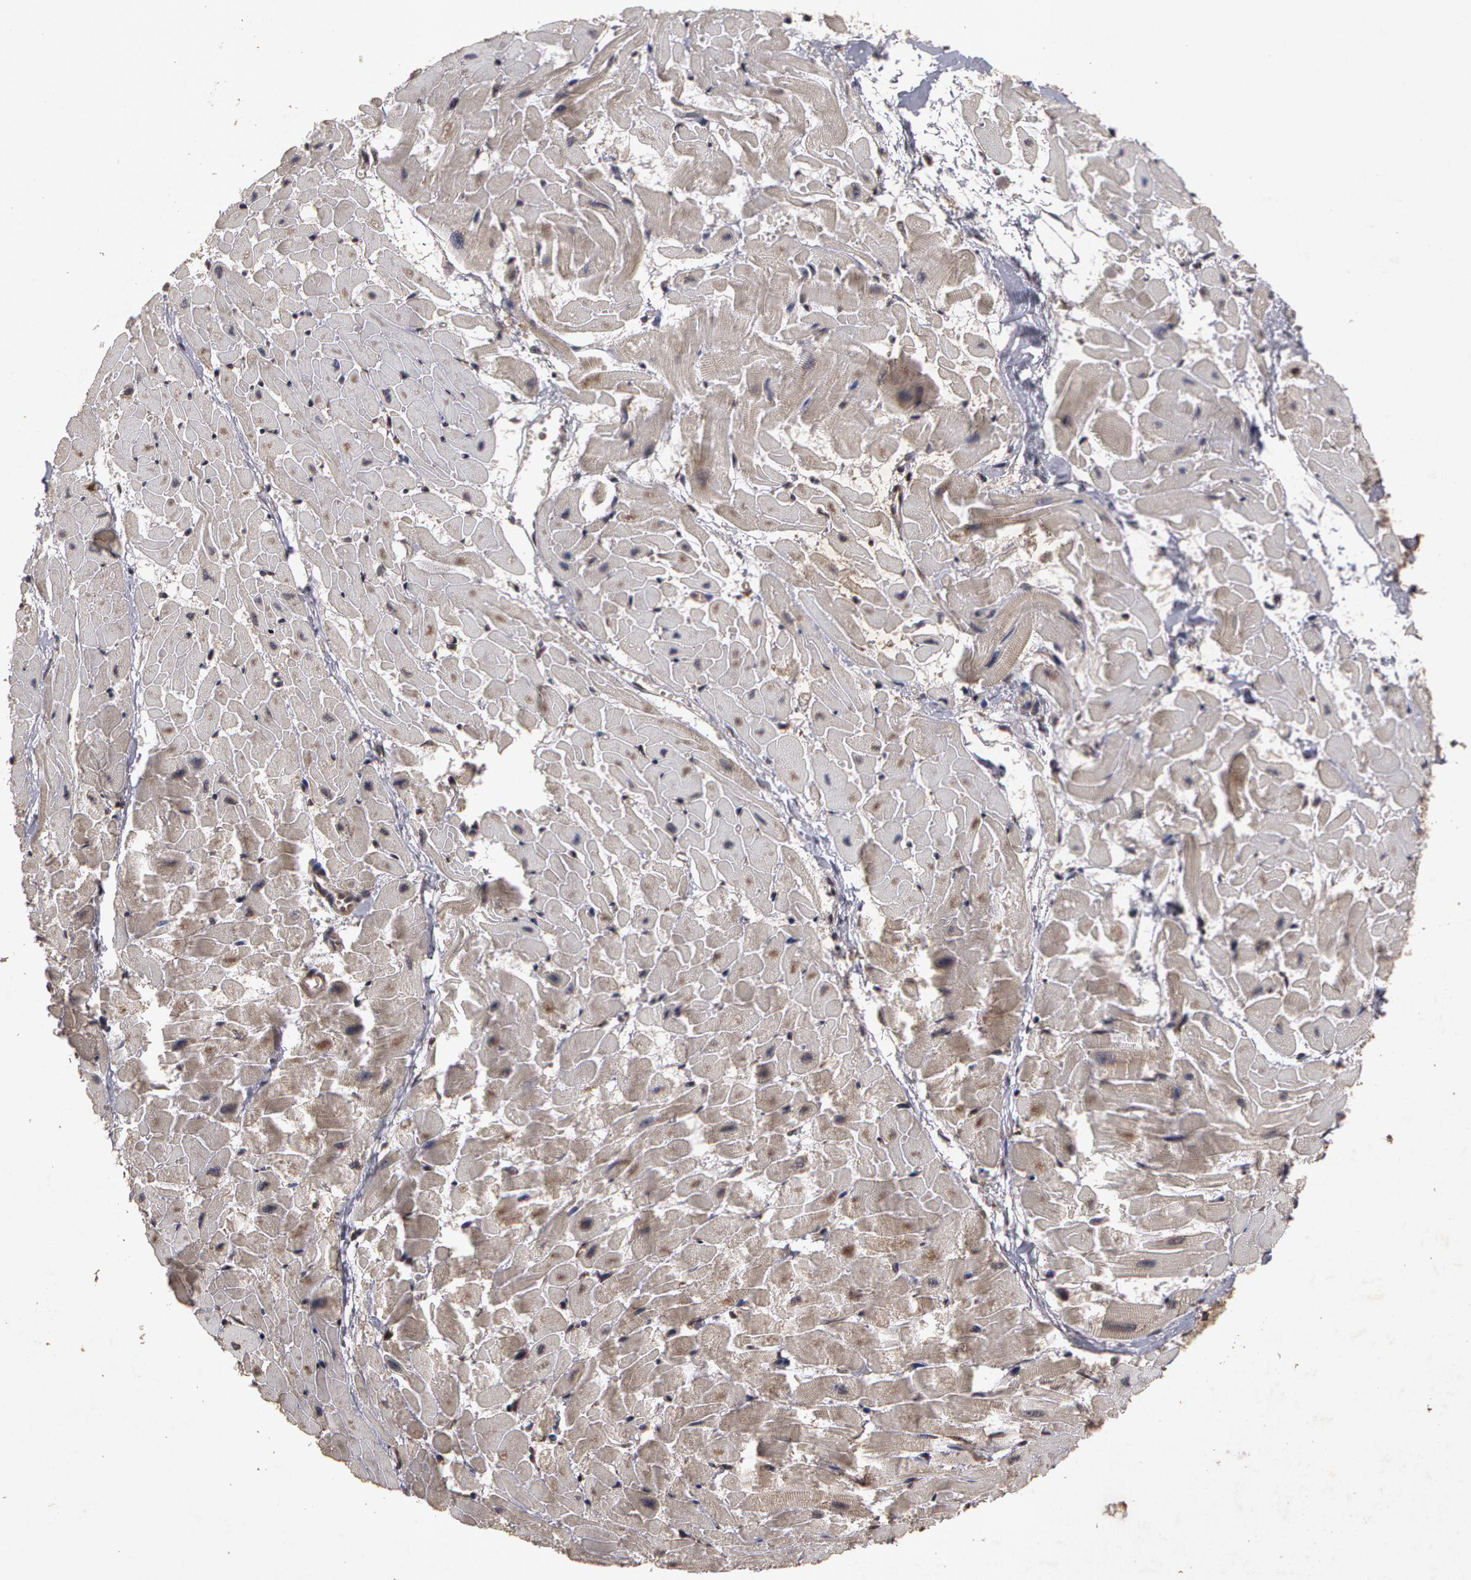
{"staining": {"intensity": "negative", "quantity": "none", "location": "none"}, "tissue": "heart muscle", "cell_type": "Cardiomyocytes", "image_type": "normal", "snomed": [{"axis": "morphology", "description": "Normal tissue, NOS"}, {"axis": "topography", "description": "Heart"}], "caption": "A micrograph of heart muscle stained for a protein reveals no brown staining in cardiomyocytes. (Stains: DAB (3,3'-diaminobenzidine) immunohistochemistry (IHC) with hematoxylin counter stain, Microscopy: brightfield microscopy at high magnification).", "gene": "CALR", "patient": {"sex": "female", "age": 19}}